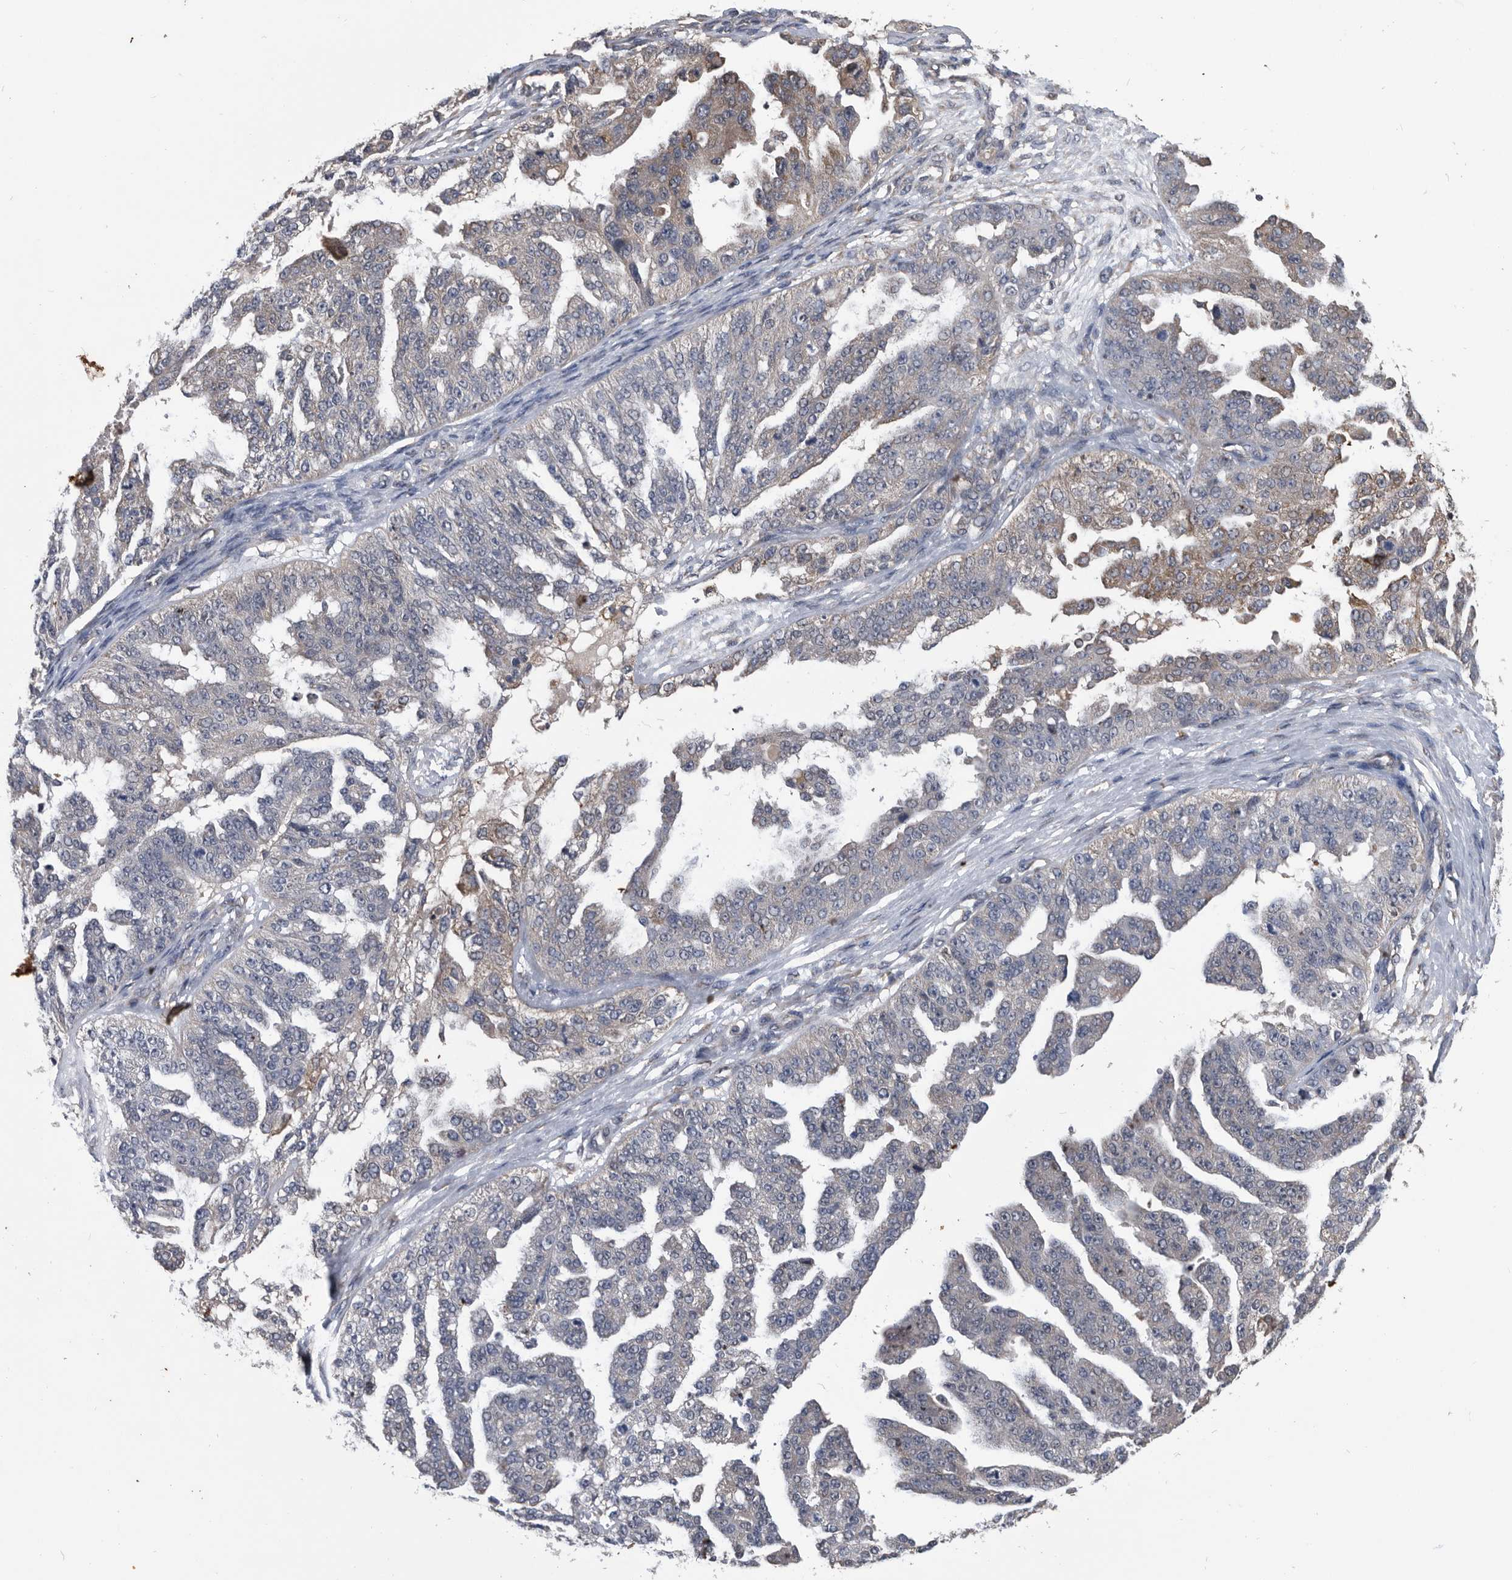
{"staining": {"intensity": "moderate", "quantity": "<25%", "location": "cytoplasmic/membranous"}, "tissue": "ovarian cancer", "cell_type": "Tumor cells", "image_type": "cancer", "snomed": [{"axis": "morphology", "description": "Cystadenocarcinoma, serous, NOS"}, {"axis": "topography", "description": "Ovary"}], "caption": "Immunohistochemical staining of human ovarian cancer (serous cystadenocarcinoma) reveals moderate cytoplasmic/membranous protein staining in about <25% of tumor cells.", "gene": "NRBP1", "patient": {"sex": "female", "age": 58}}